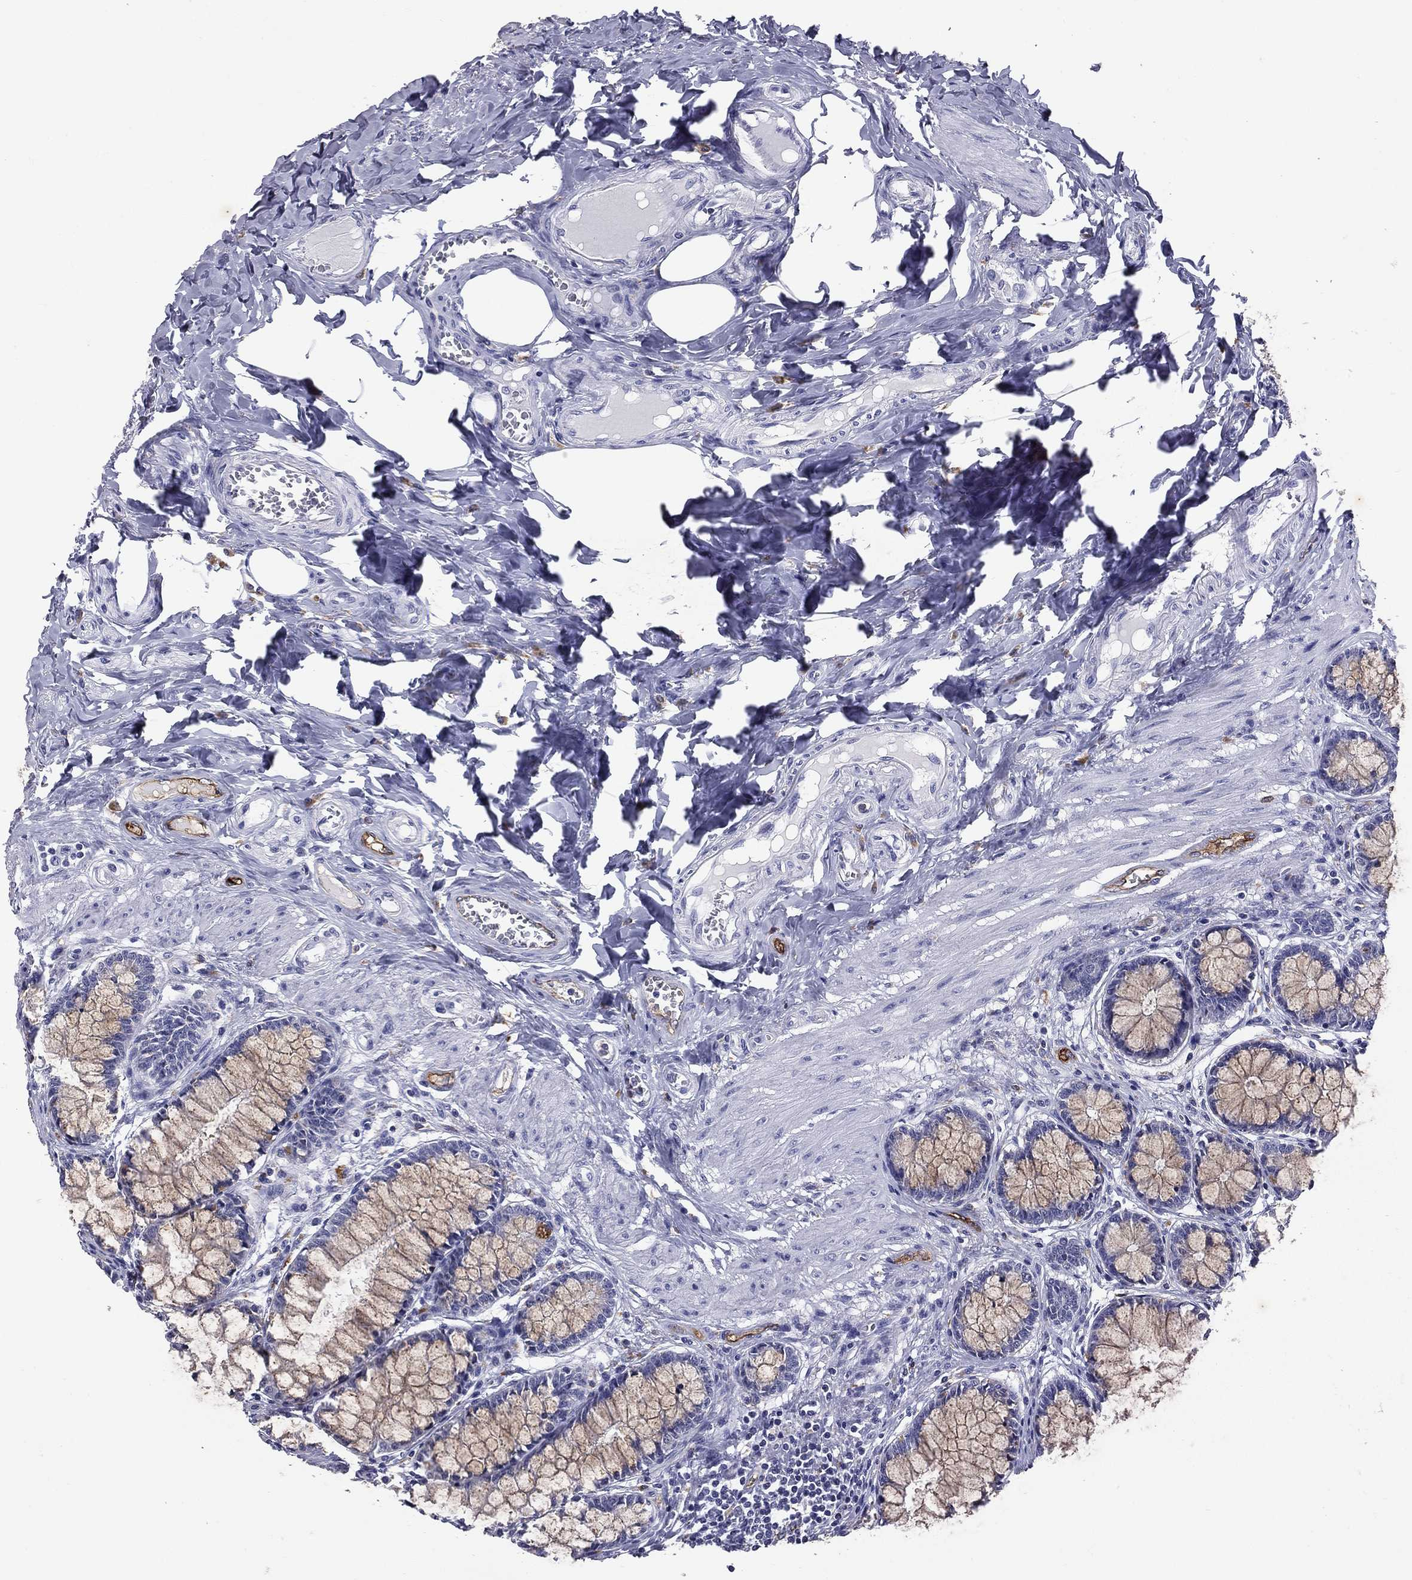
{"staining": {"intensity": "negative", "quantity": "none", "location": "none"}, "tissue": "colon", "cell_type": "Endothelial cells", "image_type": "normal", "snomed": [{"axis": "morphology", "description": "Normal tissue, NOS"}, {"axis": "topography", "description": "Colon"}], "caption": "Immunohistochemistry (IHC) histopathology image of normal colon: colon stained with DAB reveals no significant protein positivity in endothelial cells.", "gene": "MADCAM1", "patient": {"sex": "female", "age": 65}}